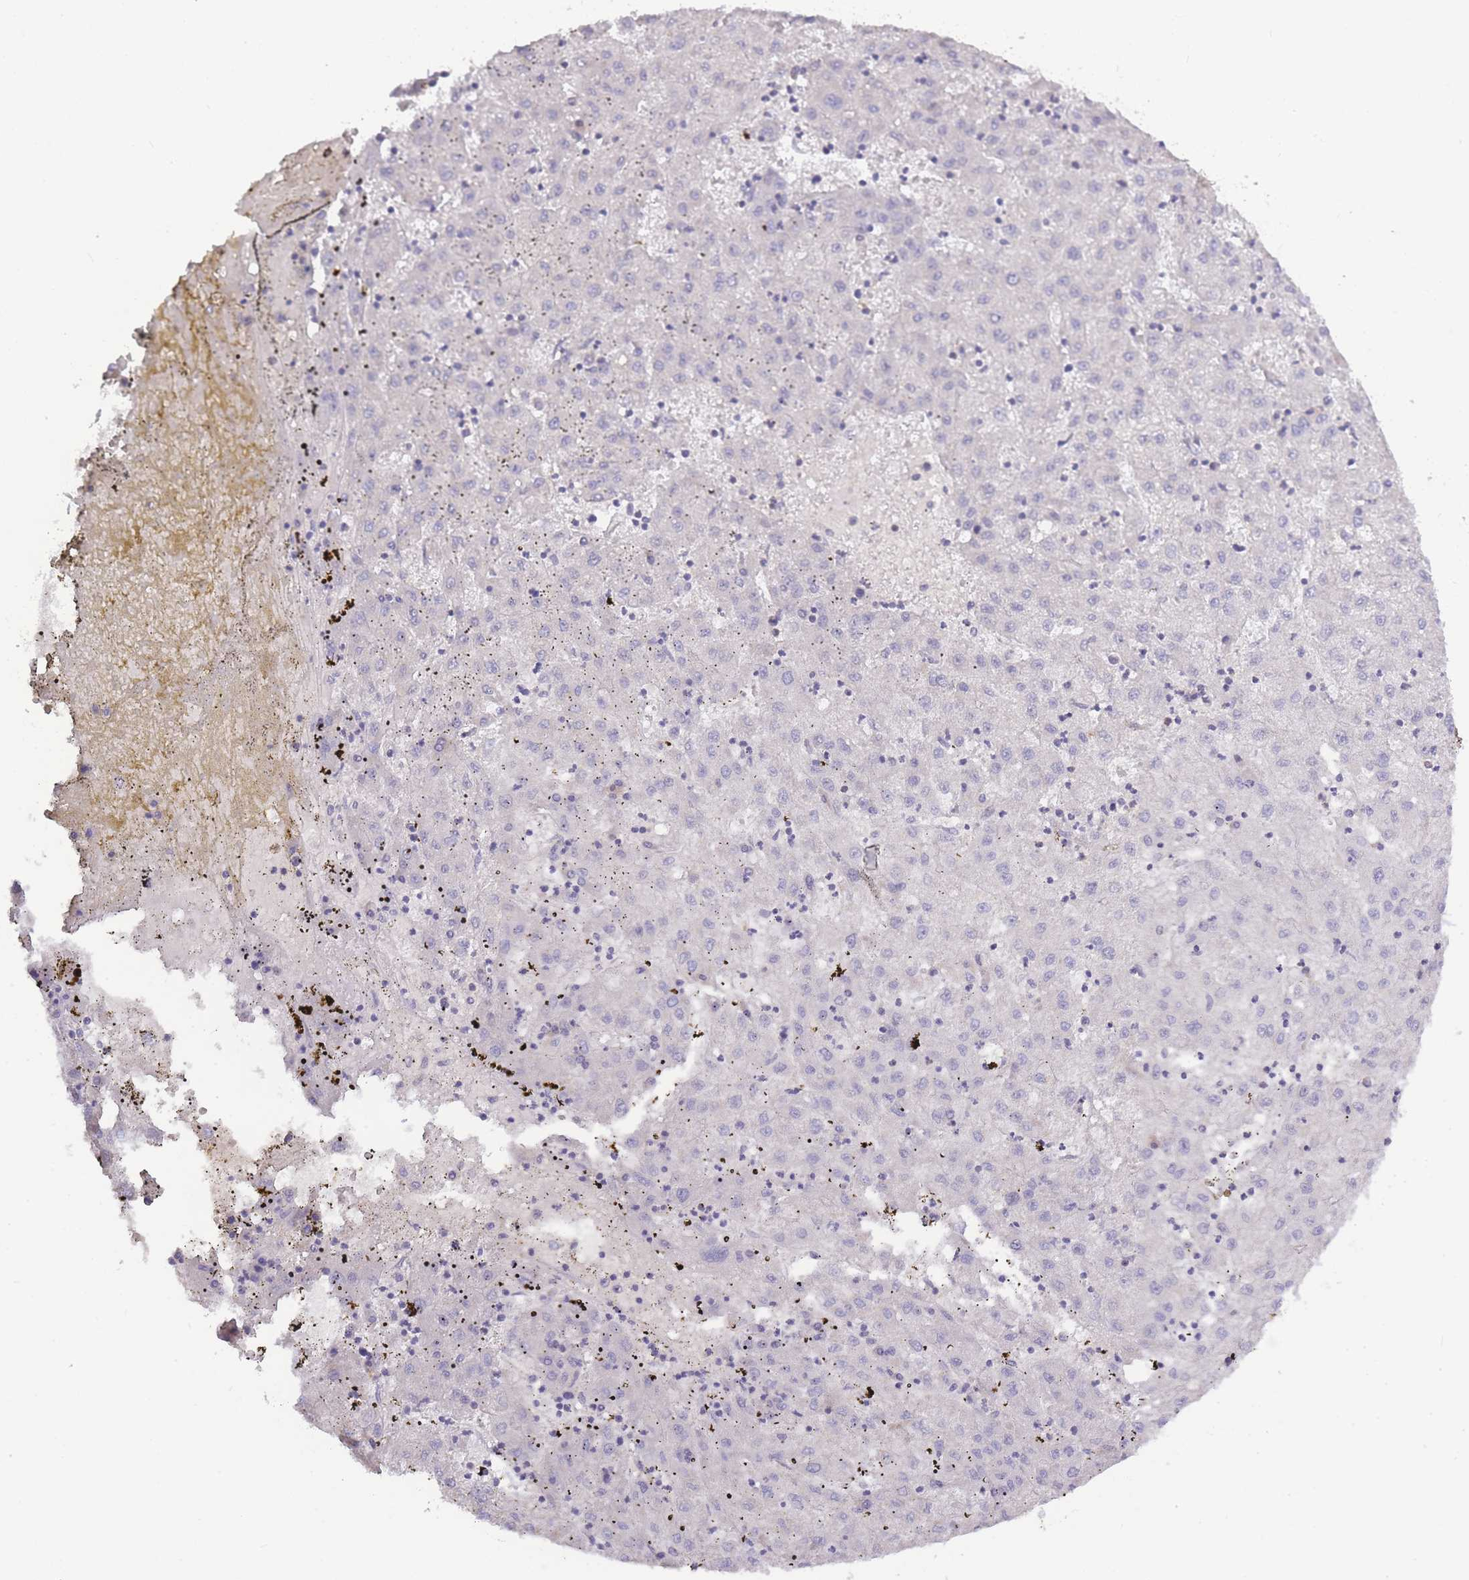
{"staining": {"intensity": "negative", "quantity": "none", "location": "none"}, "tissue": "liver cancer", "cell_type": "Tumor cells", "image_type": "cancer", "snomed": [{"axis": "morphology", "description": "Carcinoma, Hepatocellular, NOS"}, {"axis": "topography", "description": "Liver"}], "caption": "Immunohistochemistry (IHC) histopathology image of hepatocellular carcinoma (liver) stained for a protein (brown), which shows no staining in tumor cells.", "gene": "SPHKAP", "patient": {"sex": "male", "age": 72}}